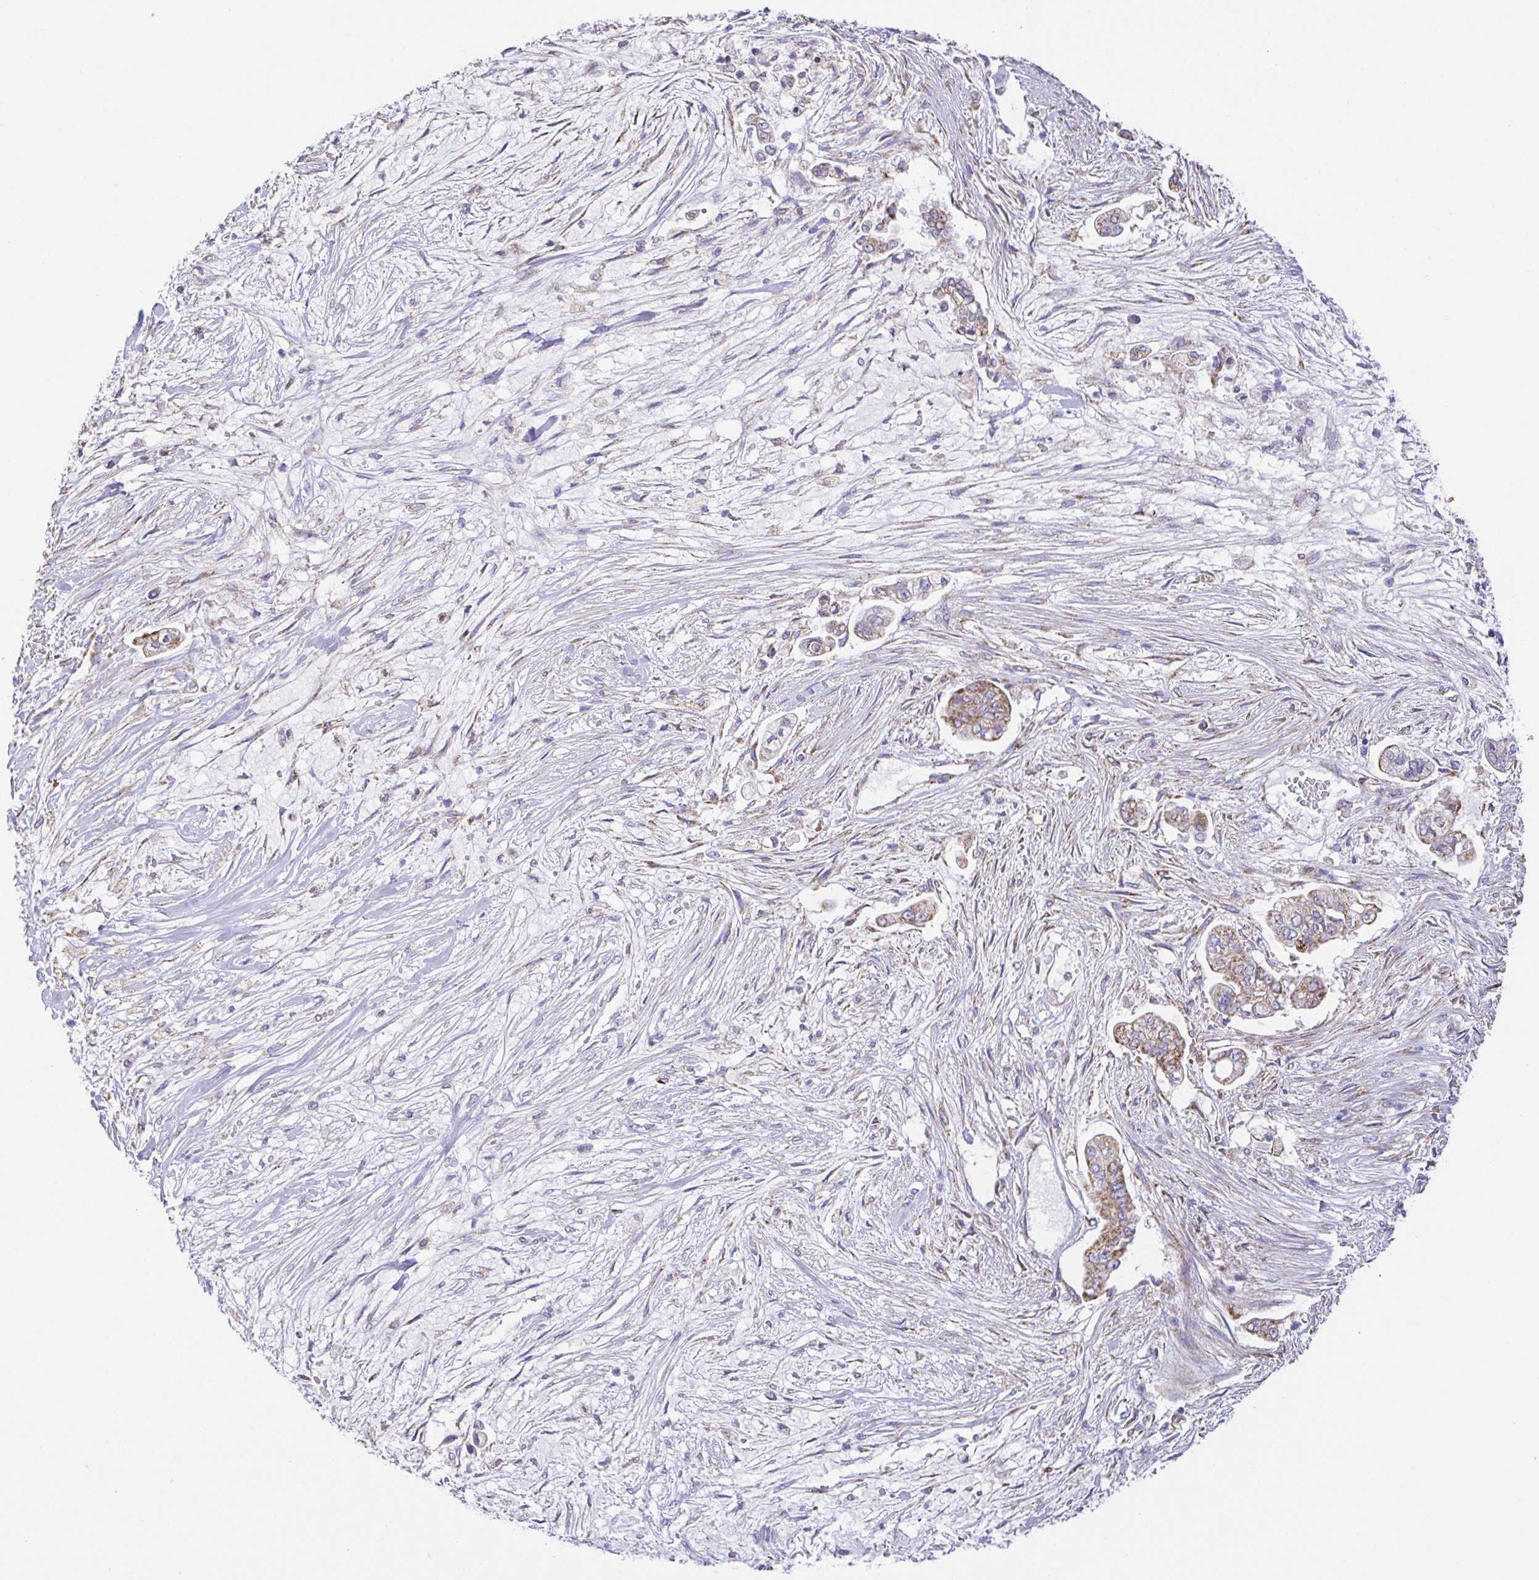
{"staining": {"intensity": "moderate", "quantity": ">75%", "location": "cytoplasmic/membranous"}, "tissue": "pancreatic cancer", "cell_type": "Tumor cells", "image_type": "cancer", "snomed": [{"axis": "morphology", "description": "Adenocarcinoma, NOS"}, {"axis": "topography", "description": "Pancreas"}], "caption": "High-magnification brightfield microscopy of adenocarcinoma (pancreatic) stained with DAB (brown) and counterstained with hematoxylin (blue). tumor cells exhibit moderate cytoplasmic/membranous positivity is appreciated in about>75% of cells.", "gene": "GINM1", "patient": {"sex": "female", "age": 69}}